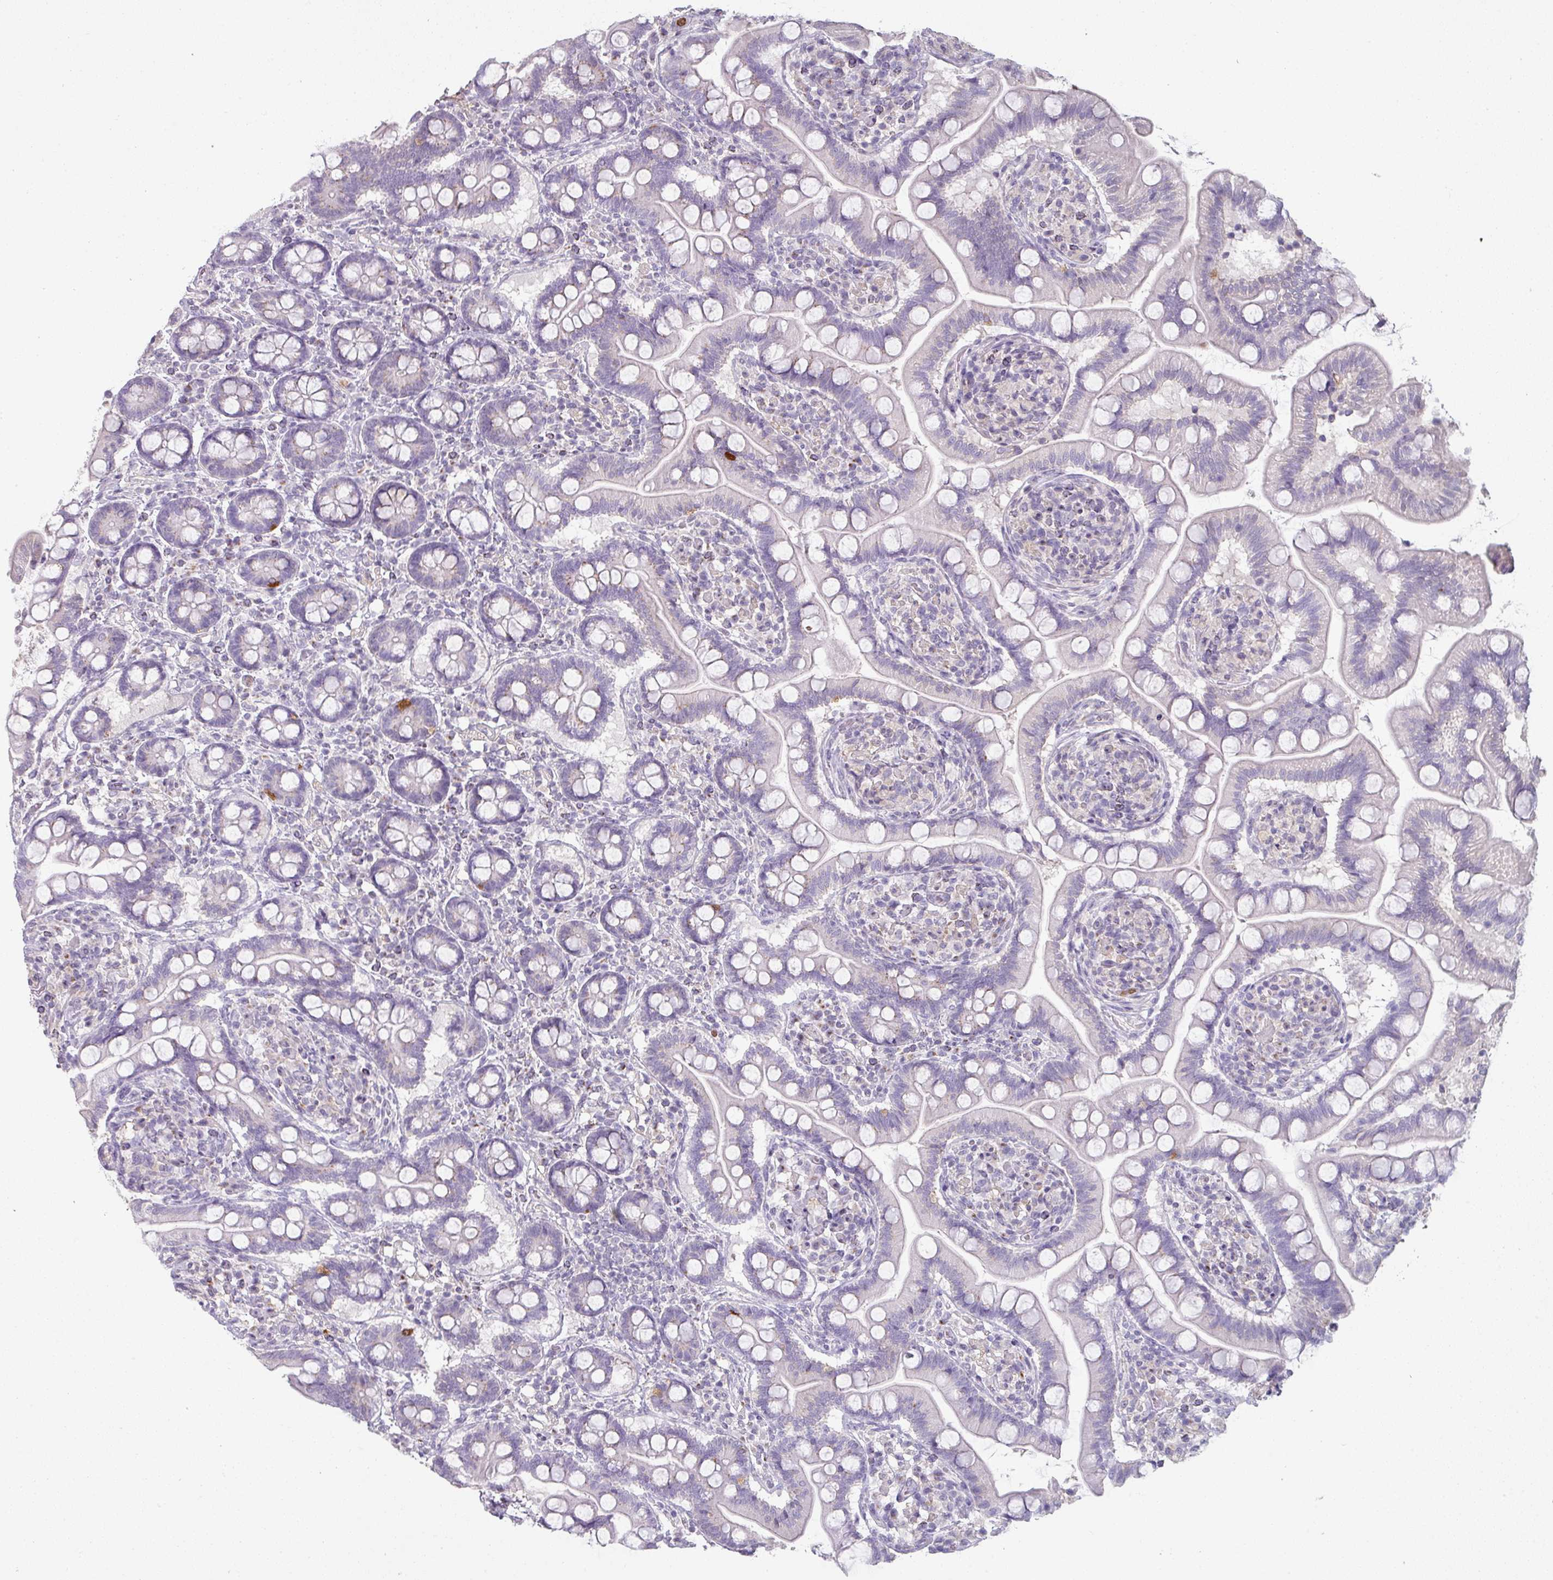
{"staining": {"intensity": "moderate", "quantity": "<25%", "location": "cytoplasmic/membranous"}, "tissue": "small intestine", "cell_type": "Glandular cells", "image_type": "normal", "snomed": [{"axis": "morphology", "description": "Normal tissue, NOS"}, {"axis": "topography", "description": "Small intestine"}], "caption": "A photomicrograph of human small intestine stained for a protein demonstrates moderate cytoplasmic/membranous brown staining in glandular cells. The protein of interest is shown in brown color, while the nuclei are stained blue.", "gene": "MAGEC3", "patient": {"sex": "female", "age": 64}}